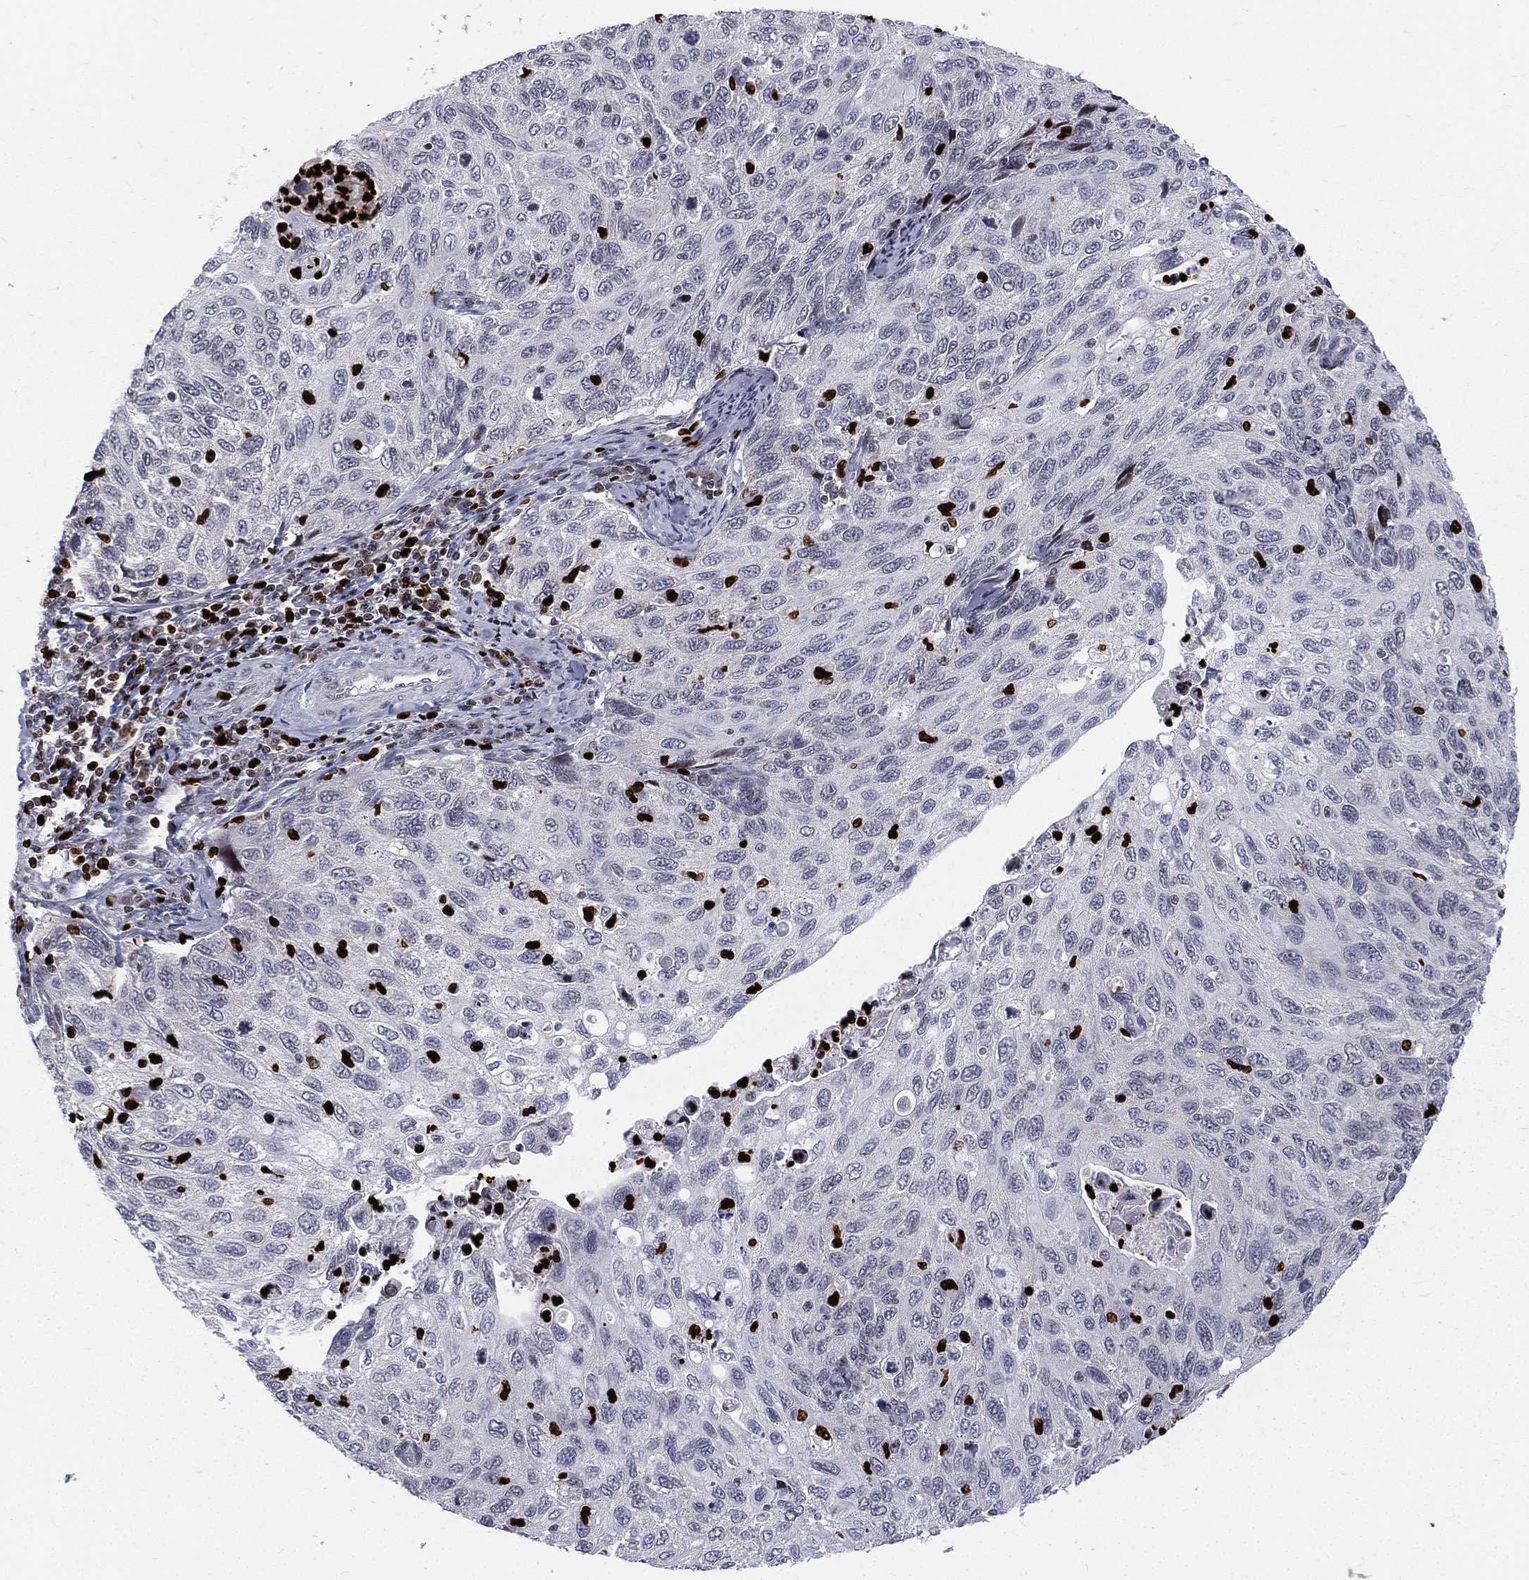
{"staining": {"intensity": "negative", "quantity": "none", "location": "none"}, "tissue": "cervical cancer", "cell_type": "Tumor cells", "image_type": "cancer", "snomed": [{"axis": "morphology", "description": "Squamous cell carcinoma, NOS"}, {"axis": "topography", "description": "Cervix"}], "caption": "DAB immunohistochemical staining of human cervical squamous cell carcinoma demonstrates no significant staining in tumor cells. (Immunohistochemistry, brightfield microscopy, high magnification).", "gene": "MNDA", "patient": {"sex": "female", "age": 70}}